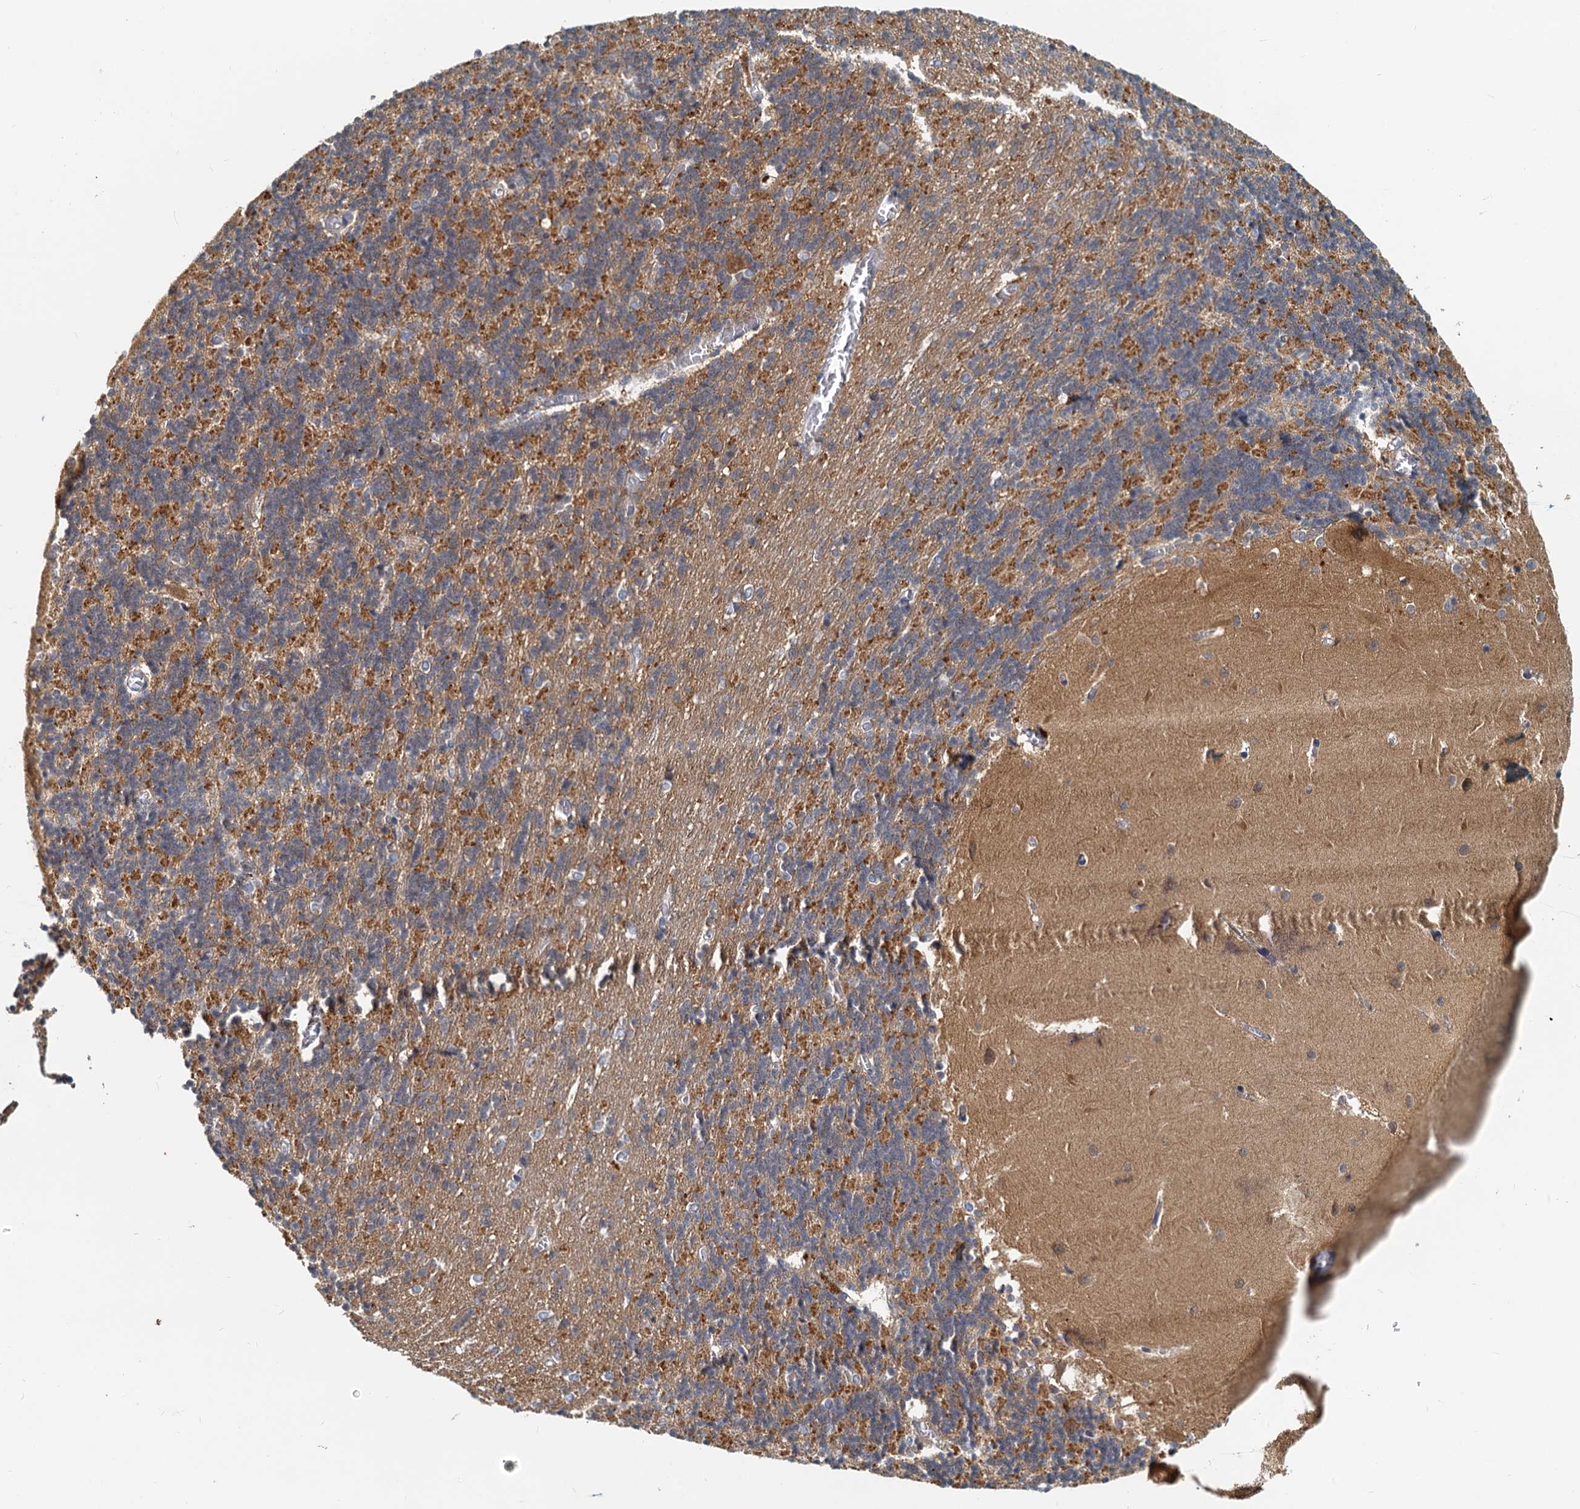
{"staining": {"intensity": "moderate", "quantity": "<25%", "location": "cytoplasmic/membranous"}, "tissue": "cerebellum", "cell_type": "Cells in granular layer", "image_type": "normal", "snomed": [{"axis": "morphology", "description": "Normal tissue, NOS"}, {"axis": "topography", "description": "Cerebellum"}], "caption": "This is an image of immunohistochemistry (IHC) staining of normal cerebellum, which shows moderate expression in the cytoplasmic/membranous of cells in granular layer.", "gene": "TOLLIP", "patient": {"sex": "male", "age": 37}}